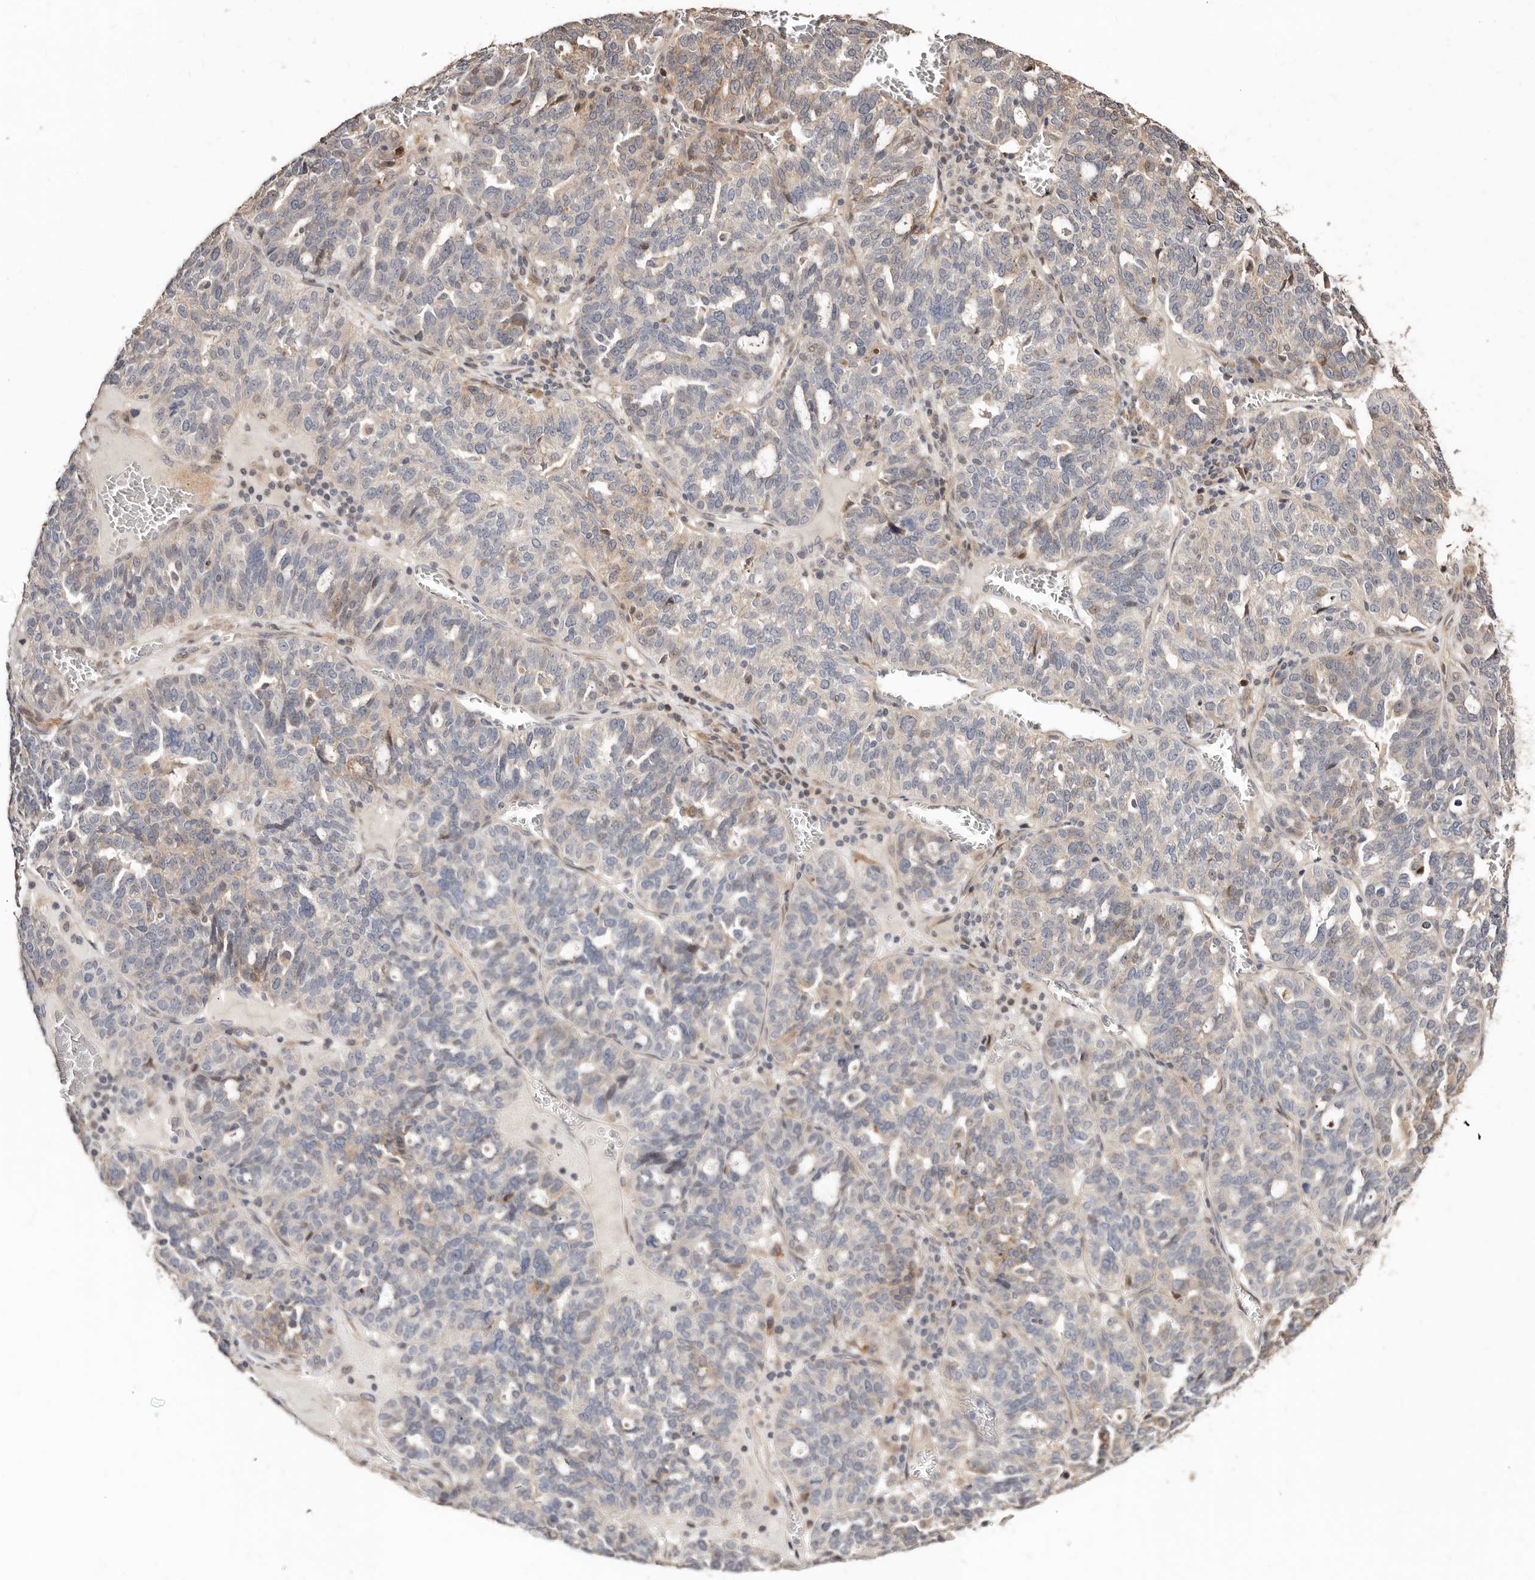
{"staining": {"intensity": "weak", "quantity": "<25%", "location": "nuclear"}, "tissue": "ovarian cancer", "cell_type": "Tumor cells", "image_type": "cancer", "snomed": [{"axis": "morphology", "description": "Cystadenocarcinoma, serous, NOS"}, {"axis": "topography", "description": "Ovary"}], "caption": "Ovarian serous cystadenocarcinoma stained for a protein using immunohistochemistry shows no expression tumor cells.", "gene": "APOL6", "patient": {"sex": "female", "age": 59}}